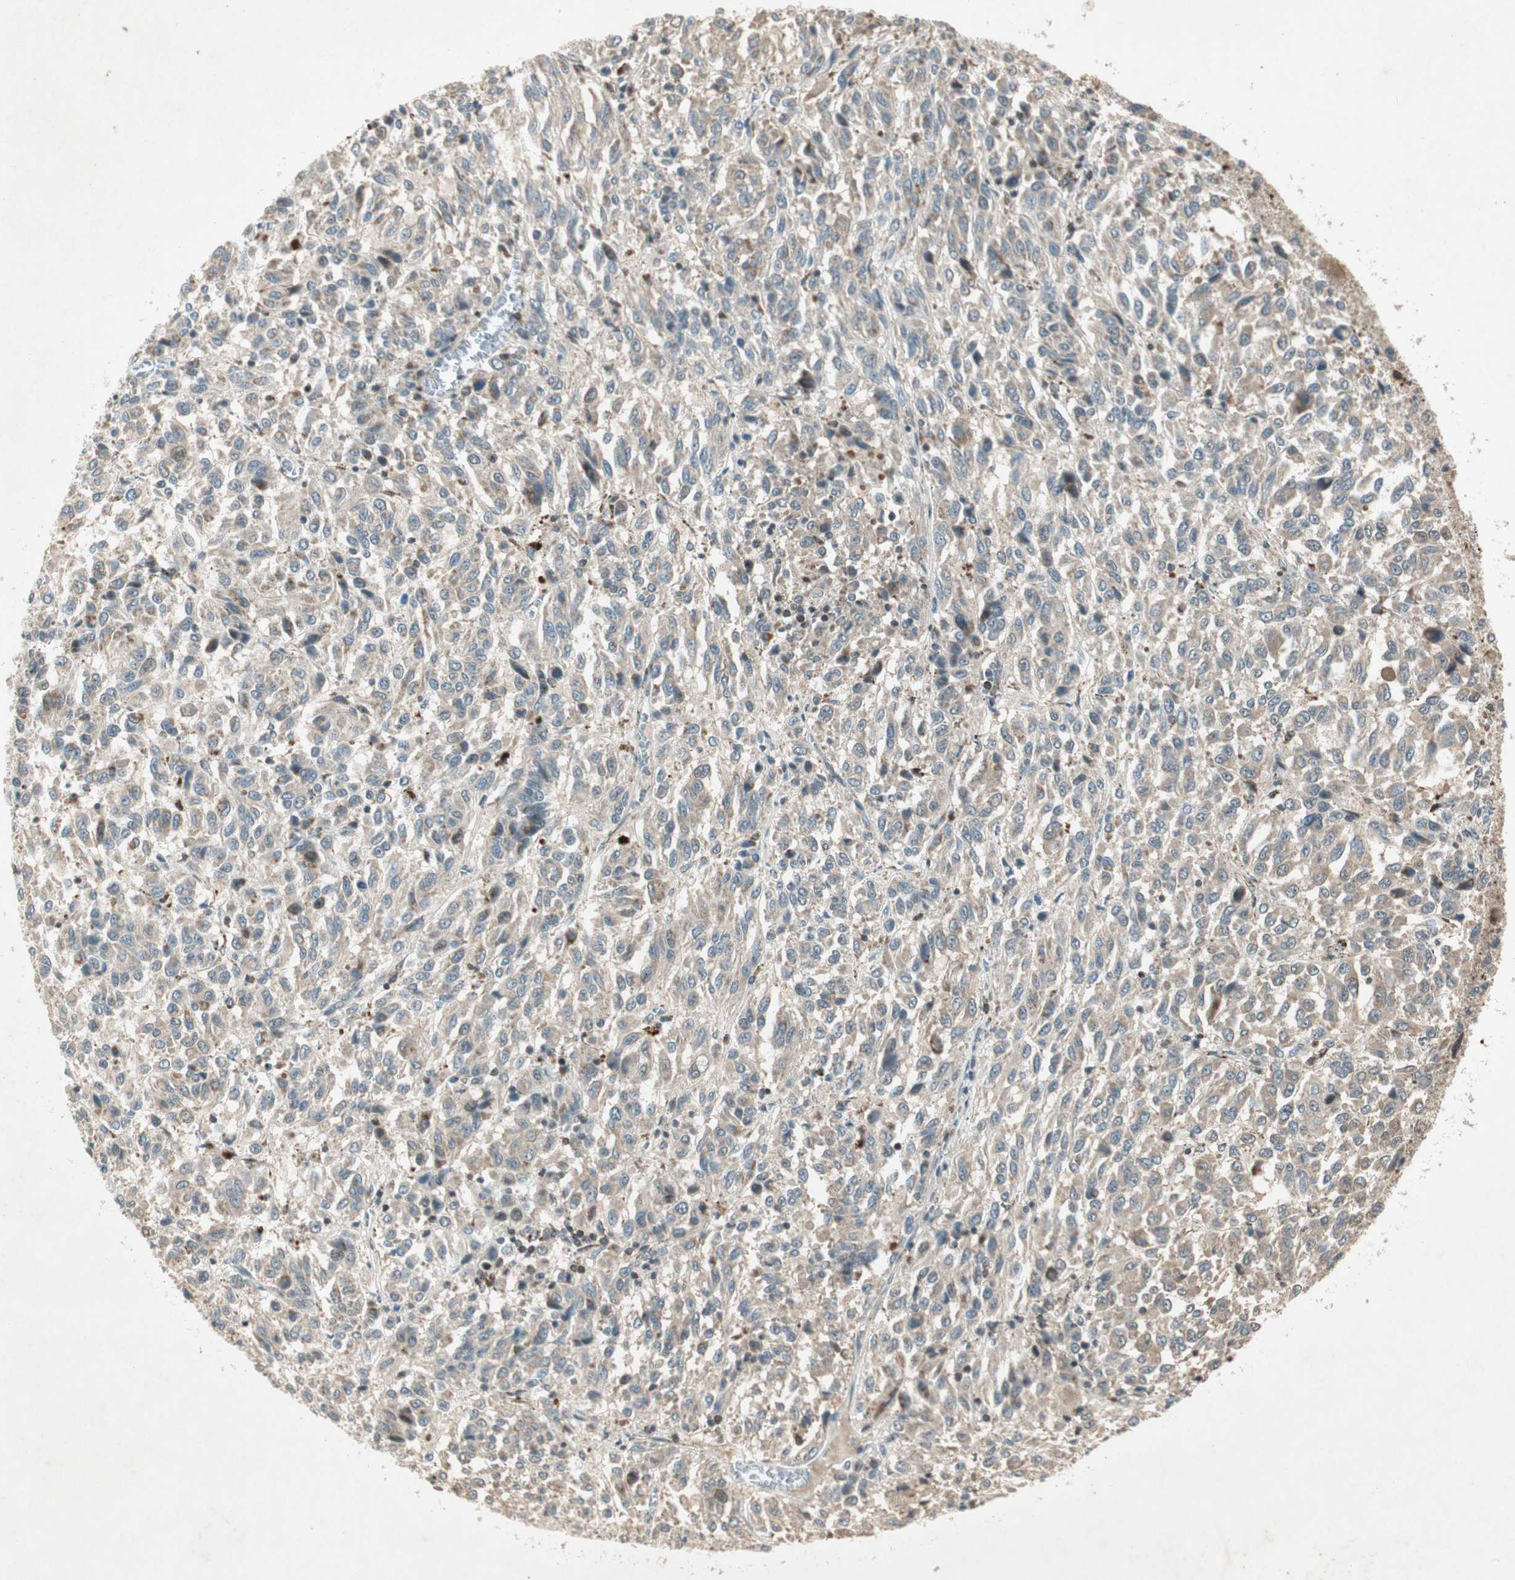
{"staining": {"intensity": "weak", "quantity": "25%-75%", "location": "cytoplasmic/membranous"}, "tissue": "melanoma", "cell_type": "Tumor cells", "image_type": "cancer", "snomed": [{"axis": "morphology", "description": "Malignant melanoma, Metastatic site"}, {"axis": "topography", "description": "Lung"}], "caption": "Human malignant melanoma (metastatic site) stained with a brown dye demonstrates weak cytoplasmic/membranous positive staining in approximately 25%-75% of tumor cells.", "gene": "USP2", "patient": {"sex": "male", "age": 64}}